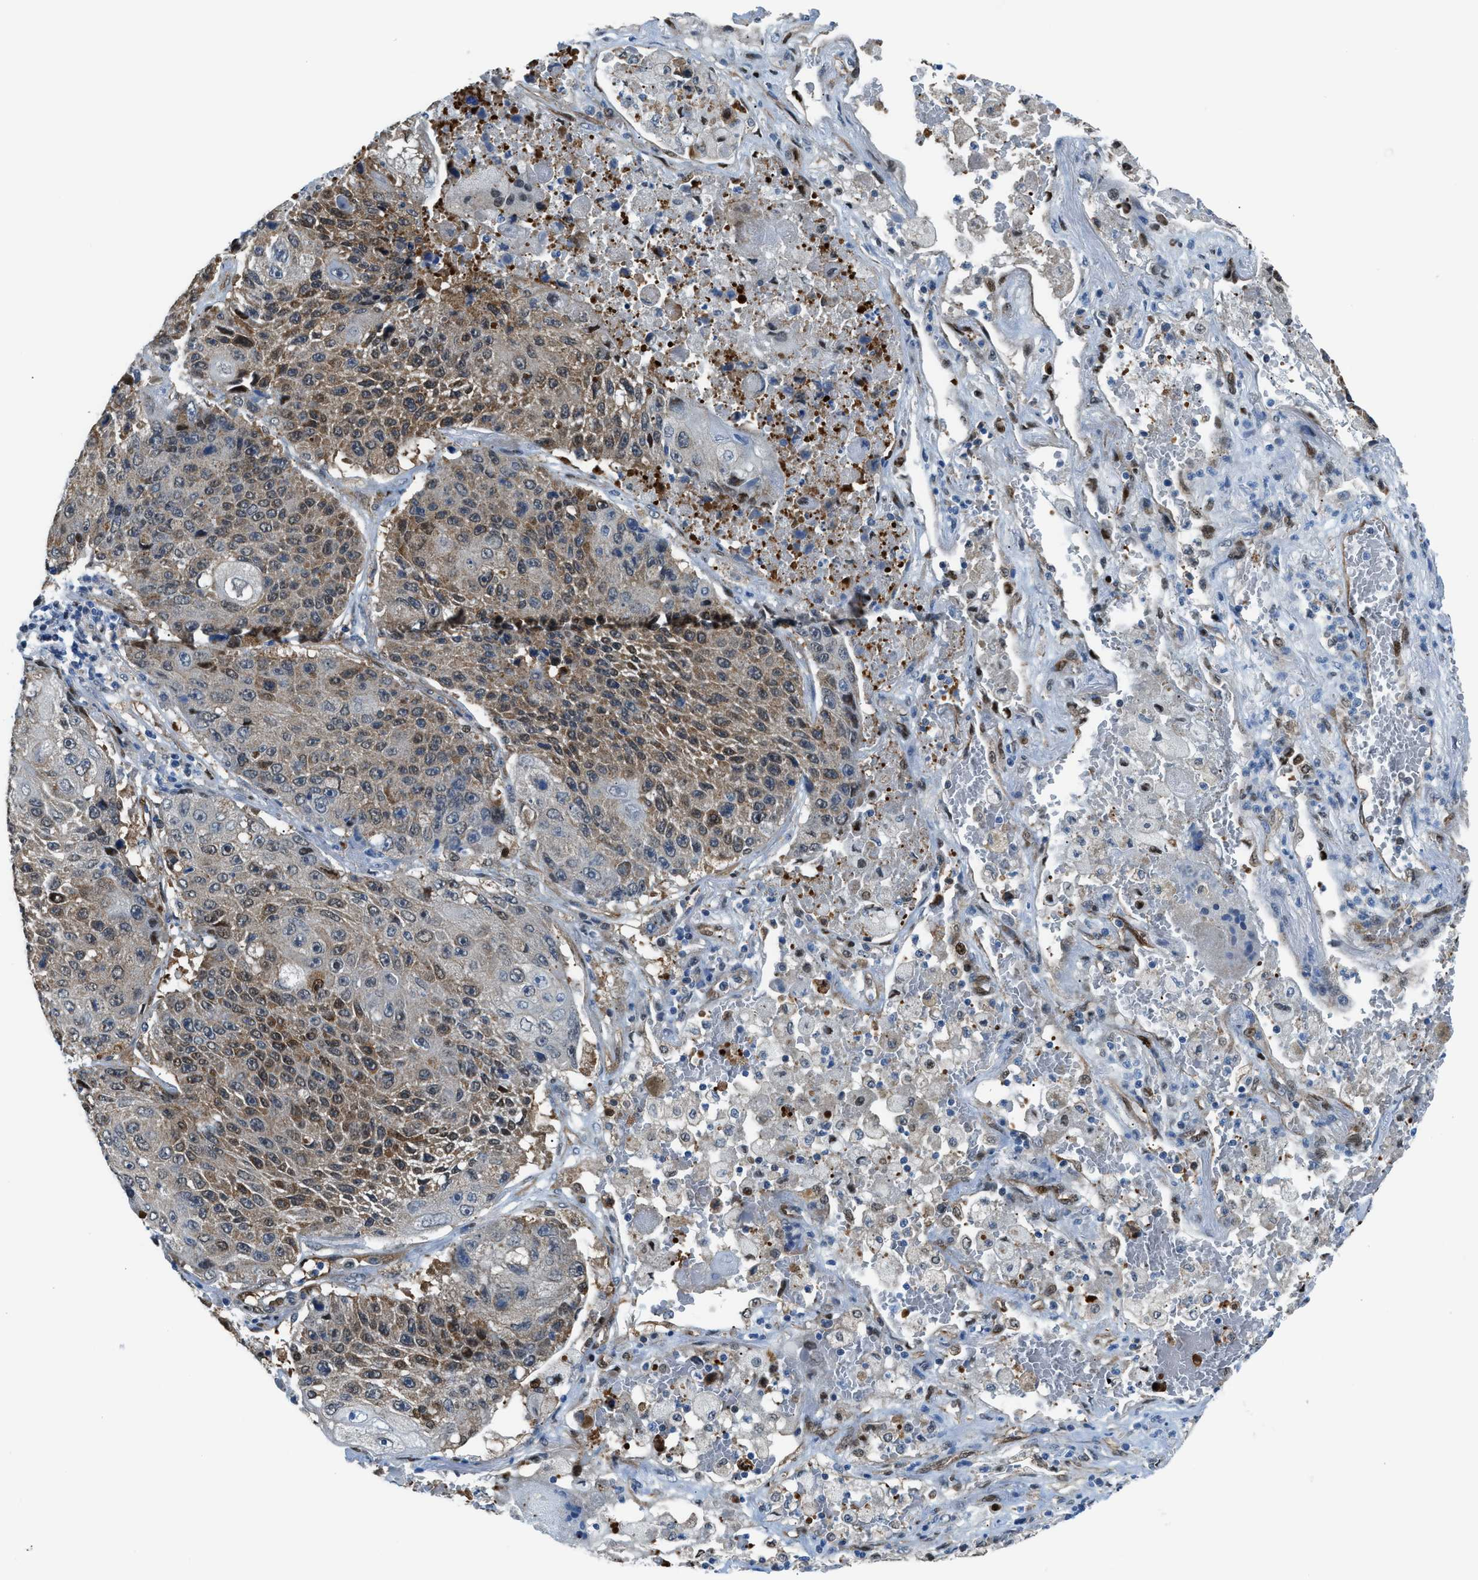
{"staining": {"intensity": "moderate", "quantity": "25%-75%", "location": "cytoplasmic/membranous"}, "tissue": "lung cancer", "cell_type": "Tumor cells", "image_type": "cancer", "snomed": [{"axis": "morphology", "description": "Squamous cell carcinoma, NOS"}, {"axis": "topography", "description": "Lung"}], "caption": "Immunohistochemical staining of human lung cancer (squamous cell carcinoma) exhibits medium levels of moderate cytoplasmic/membranous staining in approximately 25%-75% of tumor cells.", "gene": "YWHAE", "patient": {"sex": "male", "age": 61}}